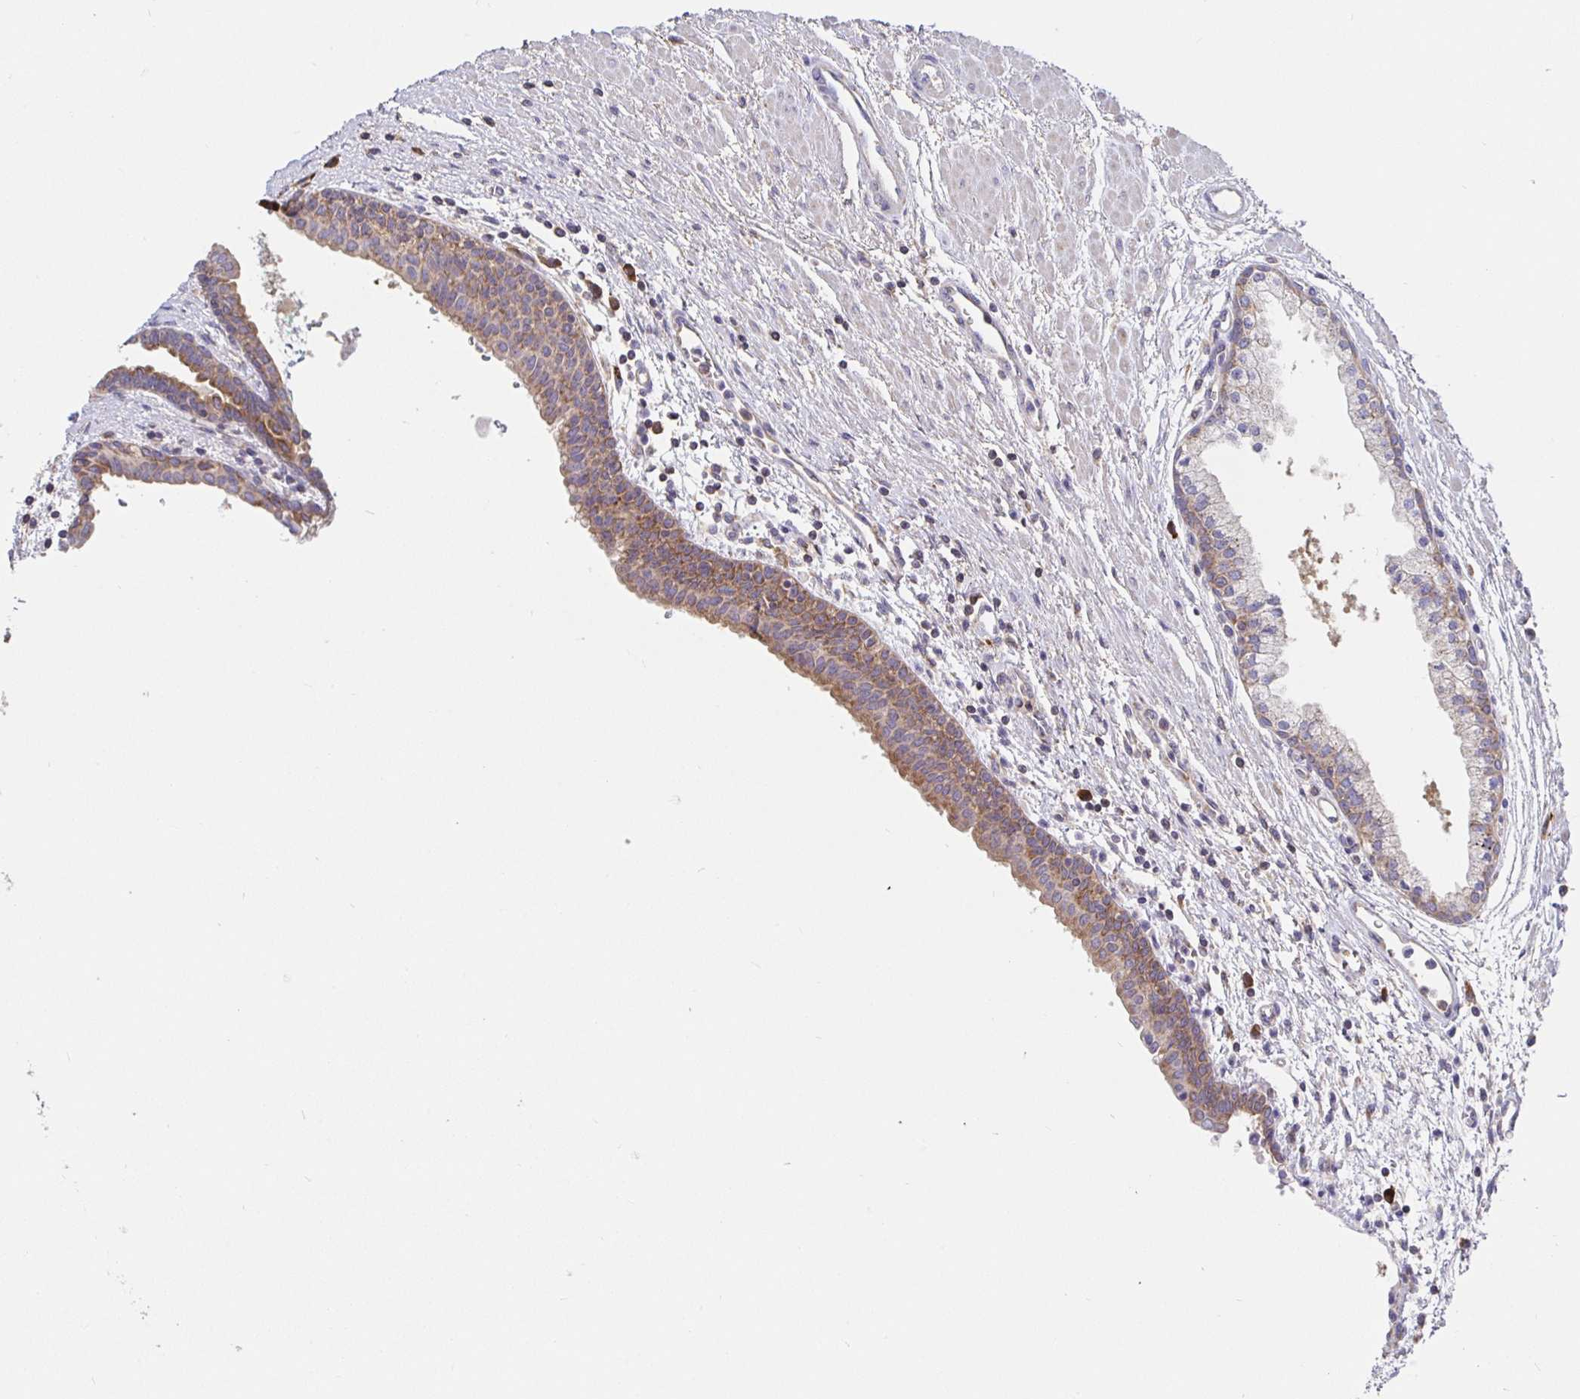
{"staining": {"intensity": "moderate", "quantity": ">75%", "location": "cytoplasmic/membranous"}, "tissue": "prostate cancer", "cell_type": "Tumor cells", "image_type": "cancer", "snomed": [{"axis": "morphology", "description": "Adenocarcinoma, High grade"}, {"axis": "topography", "description": "Prostate"}], "caption": "The micrograph reveals staining of prostate cancer (high-grade adenocarcinoma), revealing moderate cytoplasmic/membranous protein expression (brown color) within tumor cells. Using DAB (3,3'-diaminobenzidine) (brown) and hematoxylin (blue) stains, captured at high magnification using brightfield microscopy.", "gene": "PRDX3", "patient": {"sex": "male", "age": 58}}